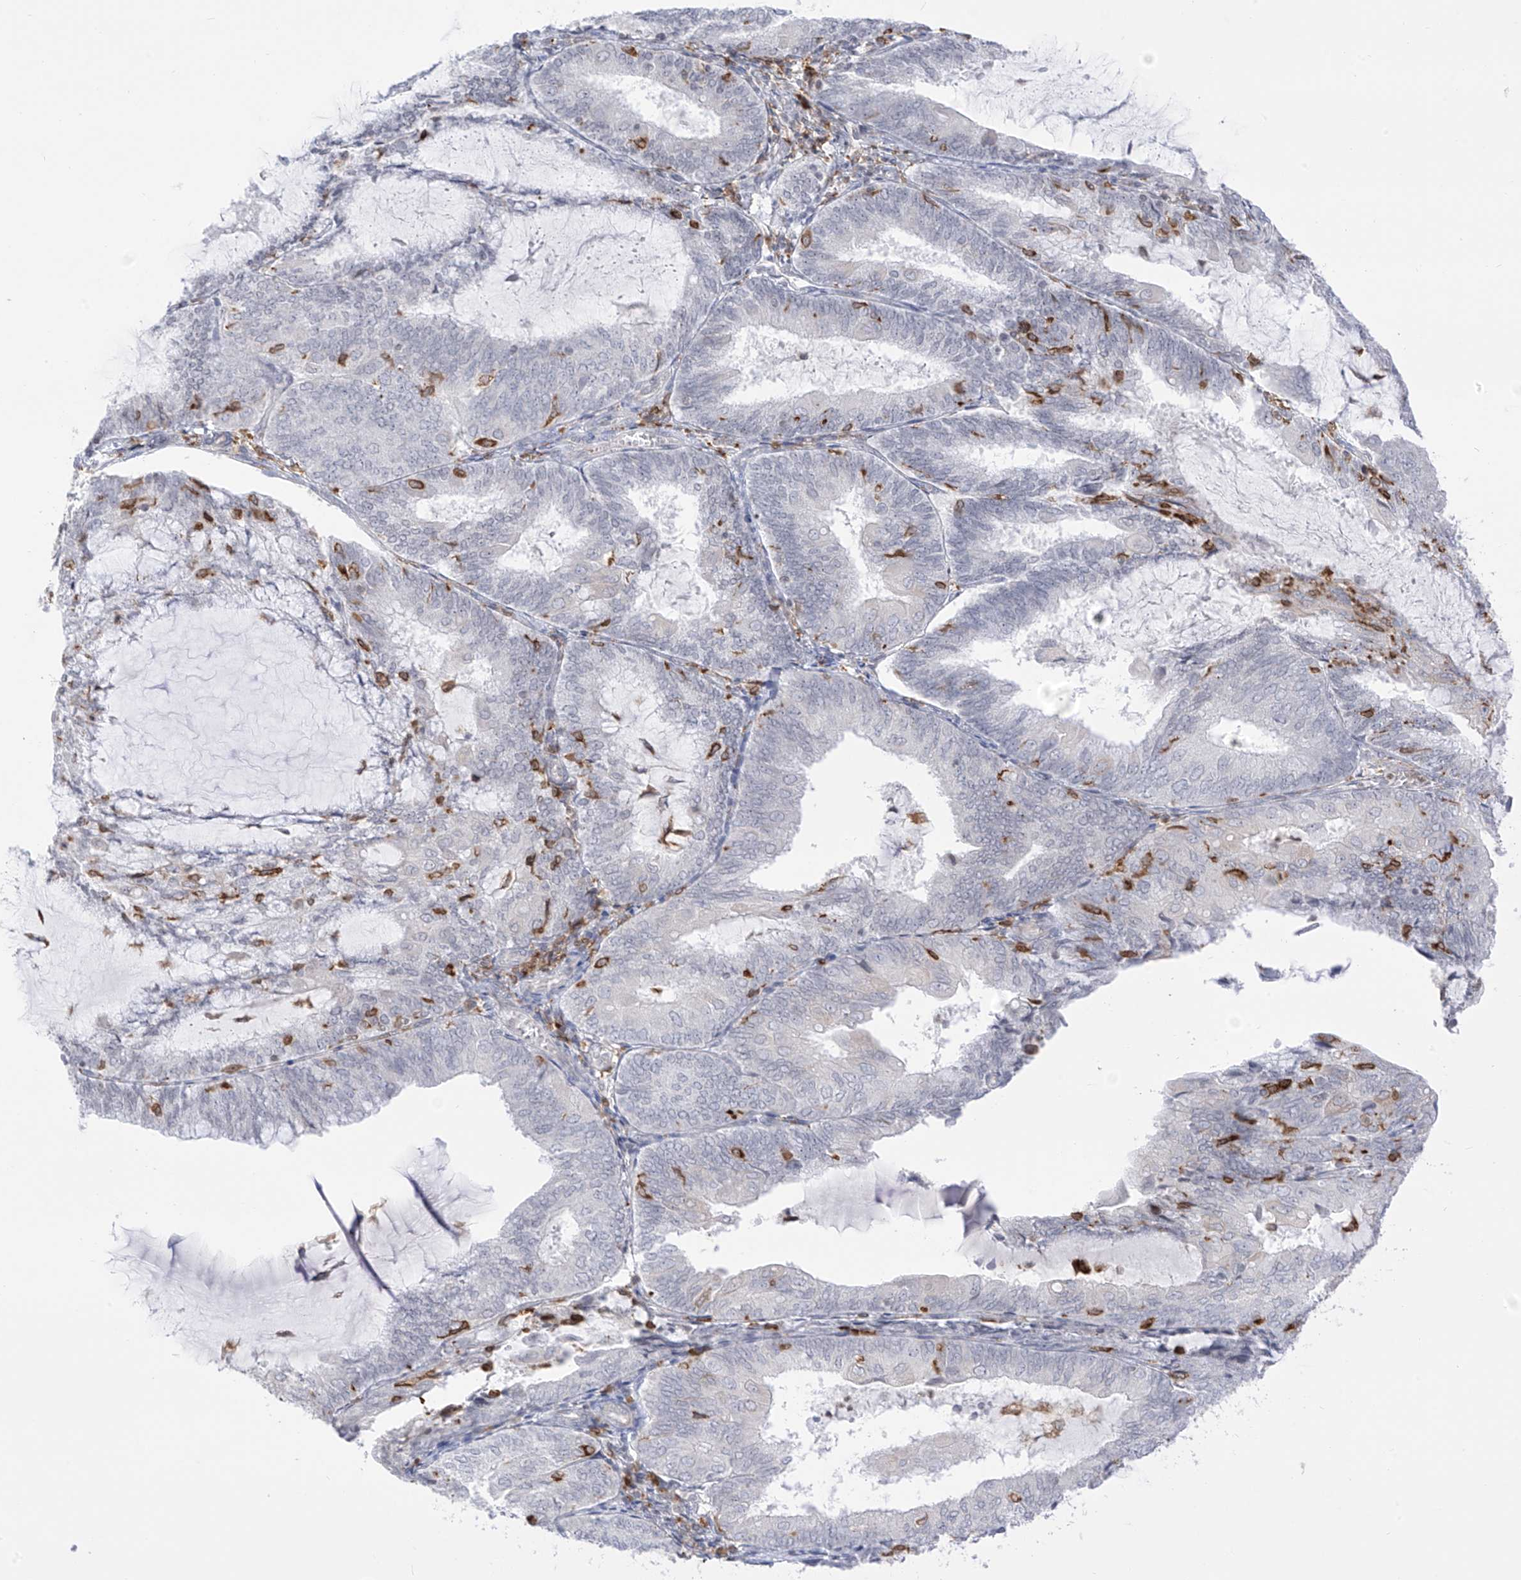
{"staining": {"intensity": "negative", "quantity": "none", "location": "none"}, "tissue": "endometrial cancer", "cell_type": "Tumor cells", "image_type": "cancer", "snomed": [{"axis": "morphology", "description": "Adenocarcinoma, NOS"}, {"axis": "topography", "description": "Endometrium"}], "caption": "A photomicrograph of human adenocarcinoma (endometrial) is negative for staining in tumor cells.", "gene": "TBXAS1", "patient": {"sex": "female", "age": 81}}